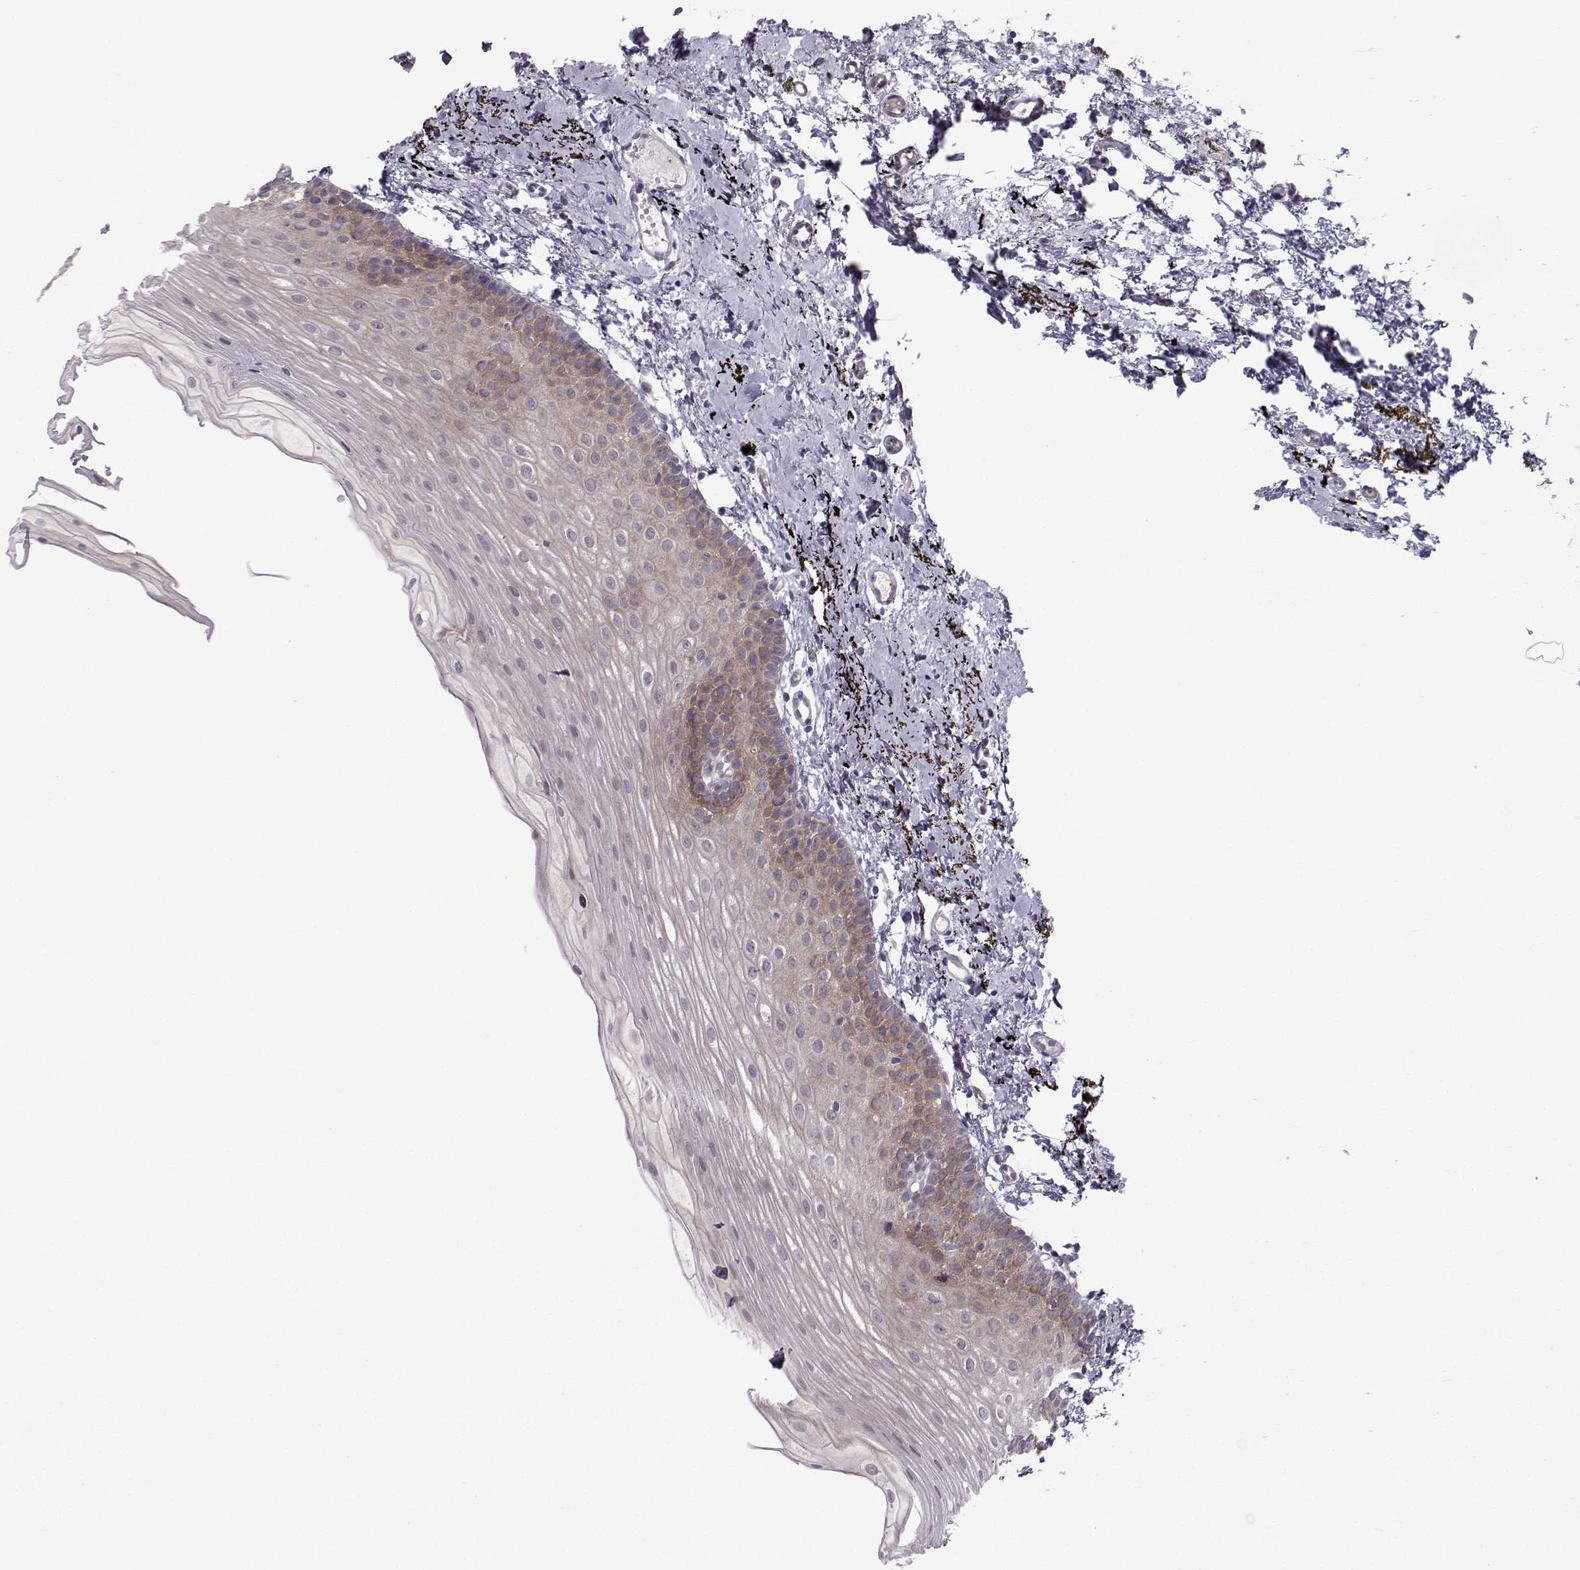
{"staining": {"intensity": "weak", "quantity": "25%-75%", "location": "cytoplasmic/membranous"}, "tissue": "oral mucosa", "cell_type": "Squamous epithelial cells", "image_type": "normal", "snomed": [{"axis": "morphology", "description": "Normal tissue, NOS"}, {"axis": "topography", "description": "Oral tissue"}], "caption": "IHC image of normal oral mucosa stained for a protein (brown), which demonstrates low levels of weak cytoplasmic/membranous expression in approximately 25%-75% of squamous epithelial cells.", "gene": "HSP90AB1", "patient": {"sex": "female", "age": 57}}